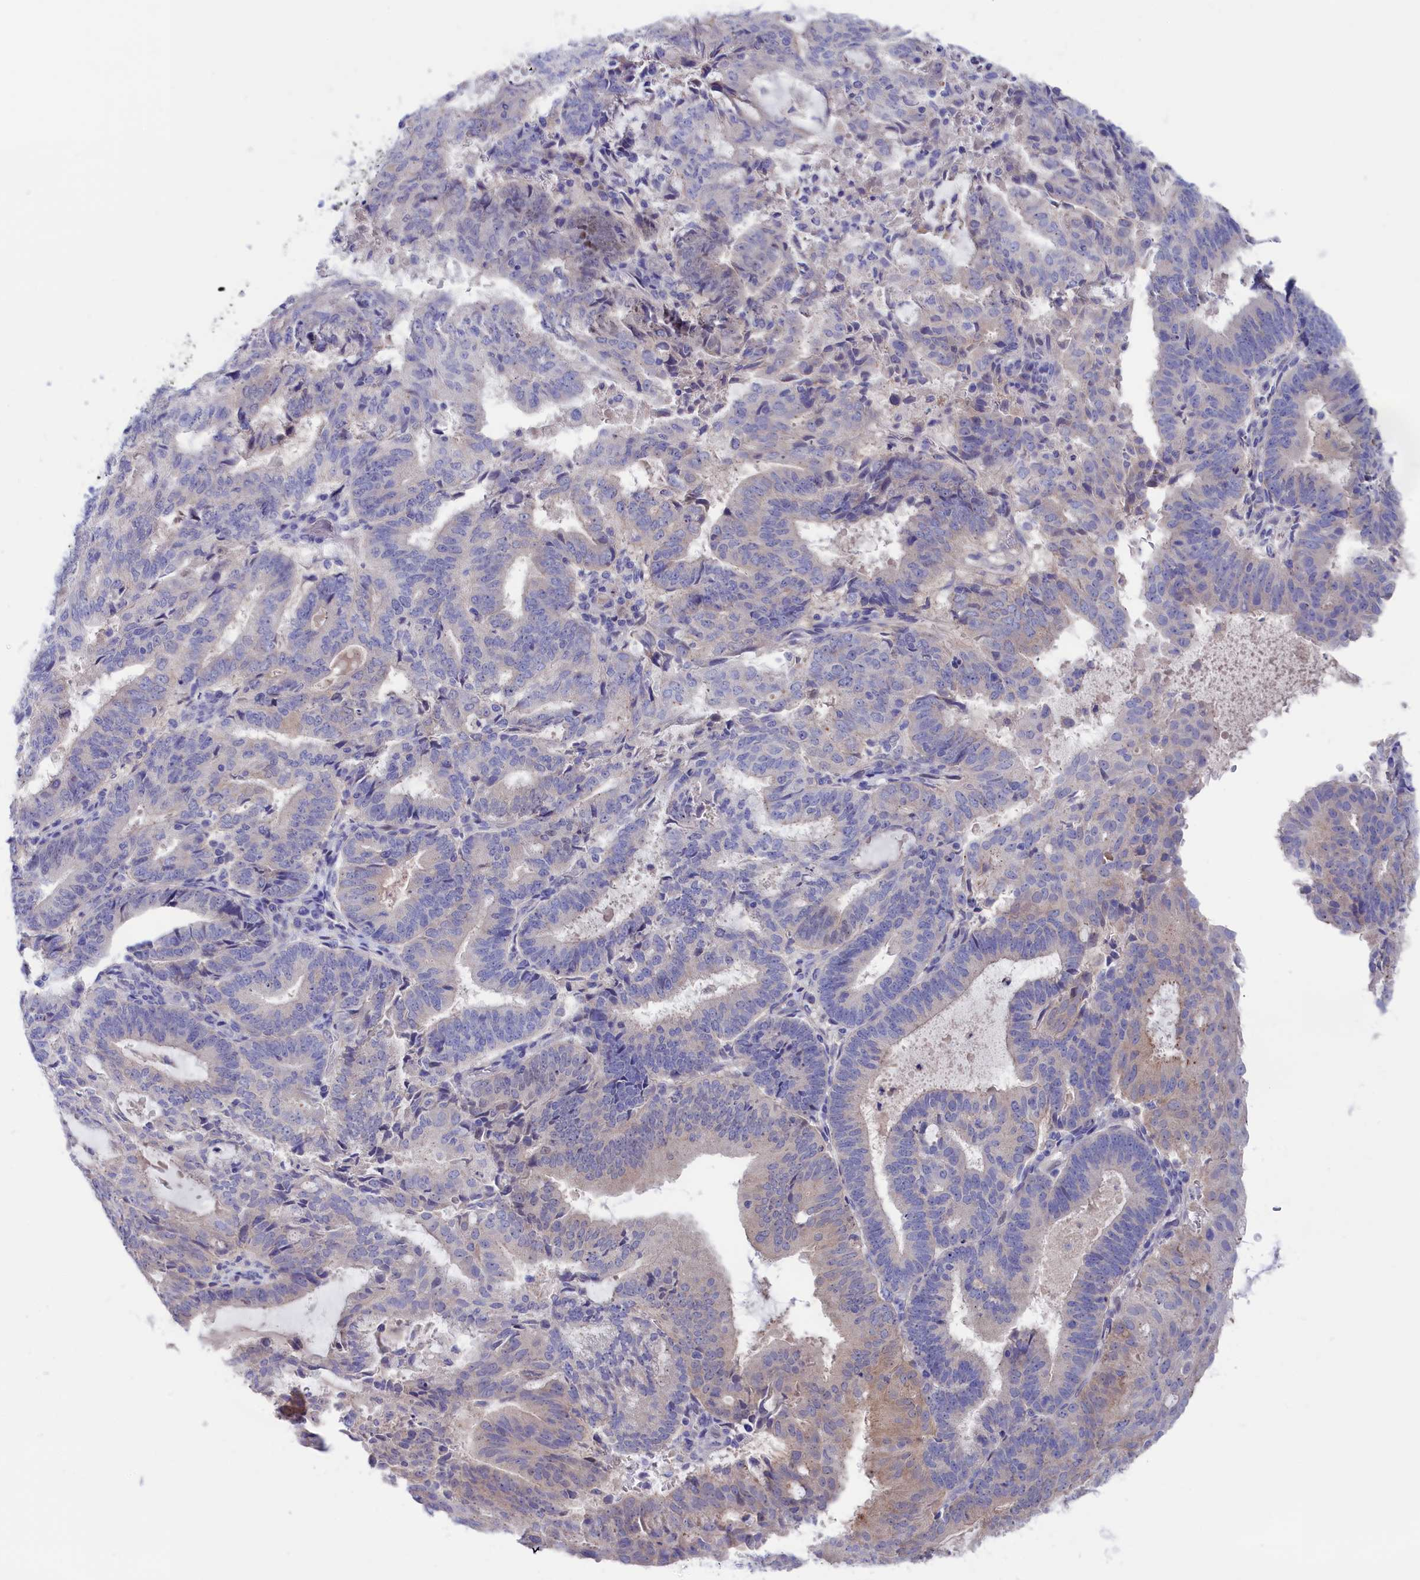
{"staining": {"intensity": "negative", "quantity": "none", "location": "none"}, "tissue": "endometrial cancer", "cell_type": "Tumor cells", "image_type": "cancer", "snomed": [{"axis": "morphology", "description": "Adenocarcinoma, NOS"}, {"axis": "topography", "description": "Endometrium"}], "caption": "Image shows no protein positivity in tumor cells of adenocarcinoma (endometrial) tissue.", "gene": "VPS35L", "patient": {"sex": "female", "age": 70}}